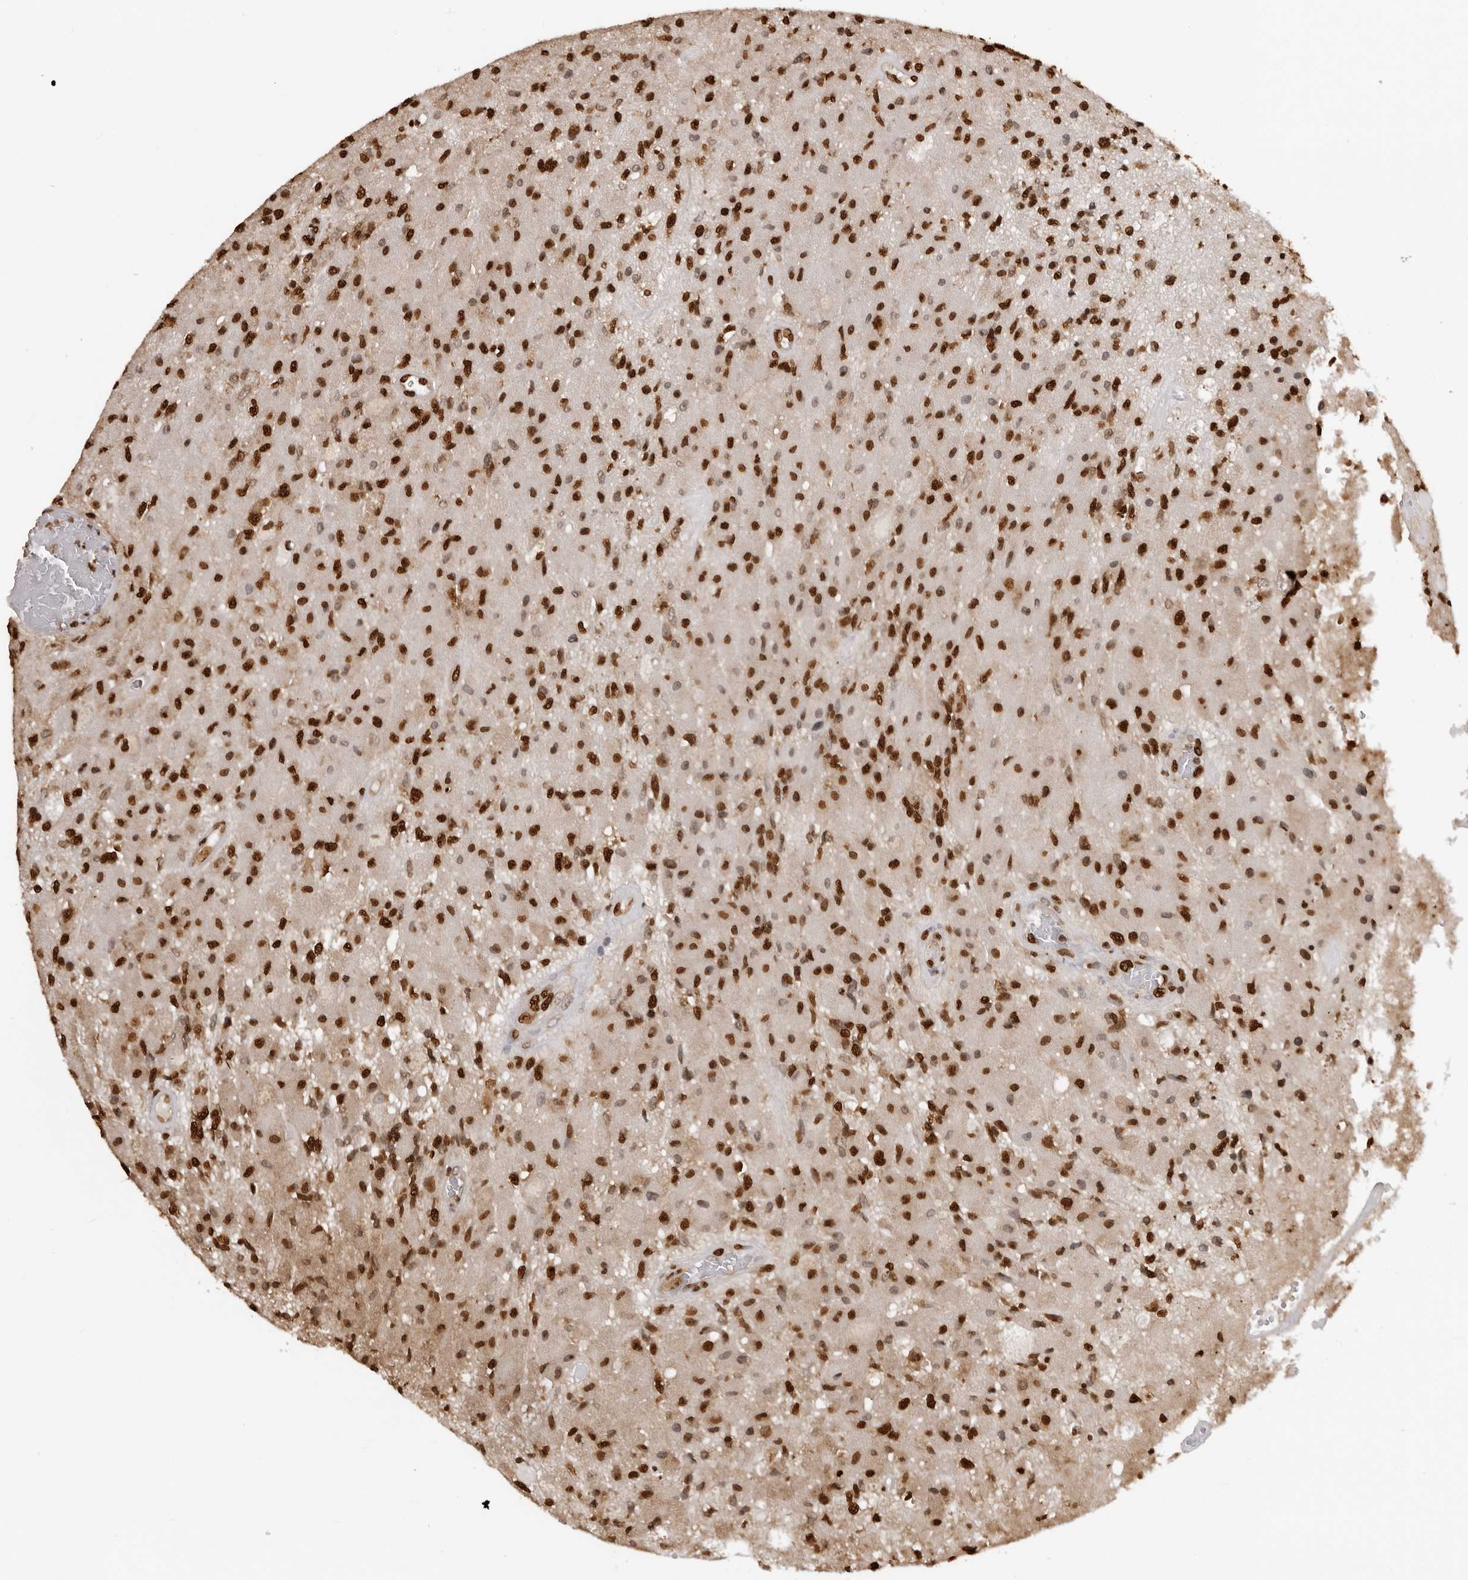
{"staining": {"intensity": "strong", "quantity": ">75%", "location": "nuclear"}, "tissue": "glioma", "cell_type": "Tumor cells", "image_type": "cancer", "snomed": [{"axis": "morphology", "description": "Normal tissue, NOS"}, {"axis": "morphology", "description": "Glioma, malignant, High grade"}, {"axis": "topography", "description": "Cerebral cortex"}], "caption": "A high-resolution image shows immunohistochemistry staining of malignant glioma (high-grade), which reveals strong nuclear positivity in about >75% of tumor cells.", "gene": "ZFP91", "patient": {"sex": "male", "age": 77}}